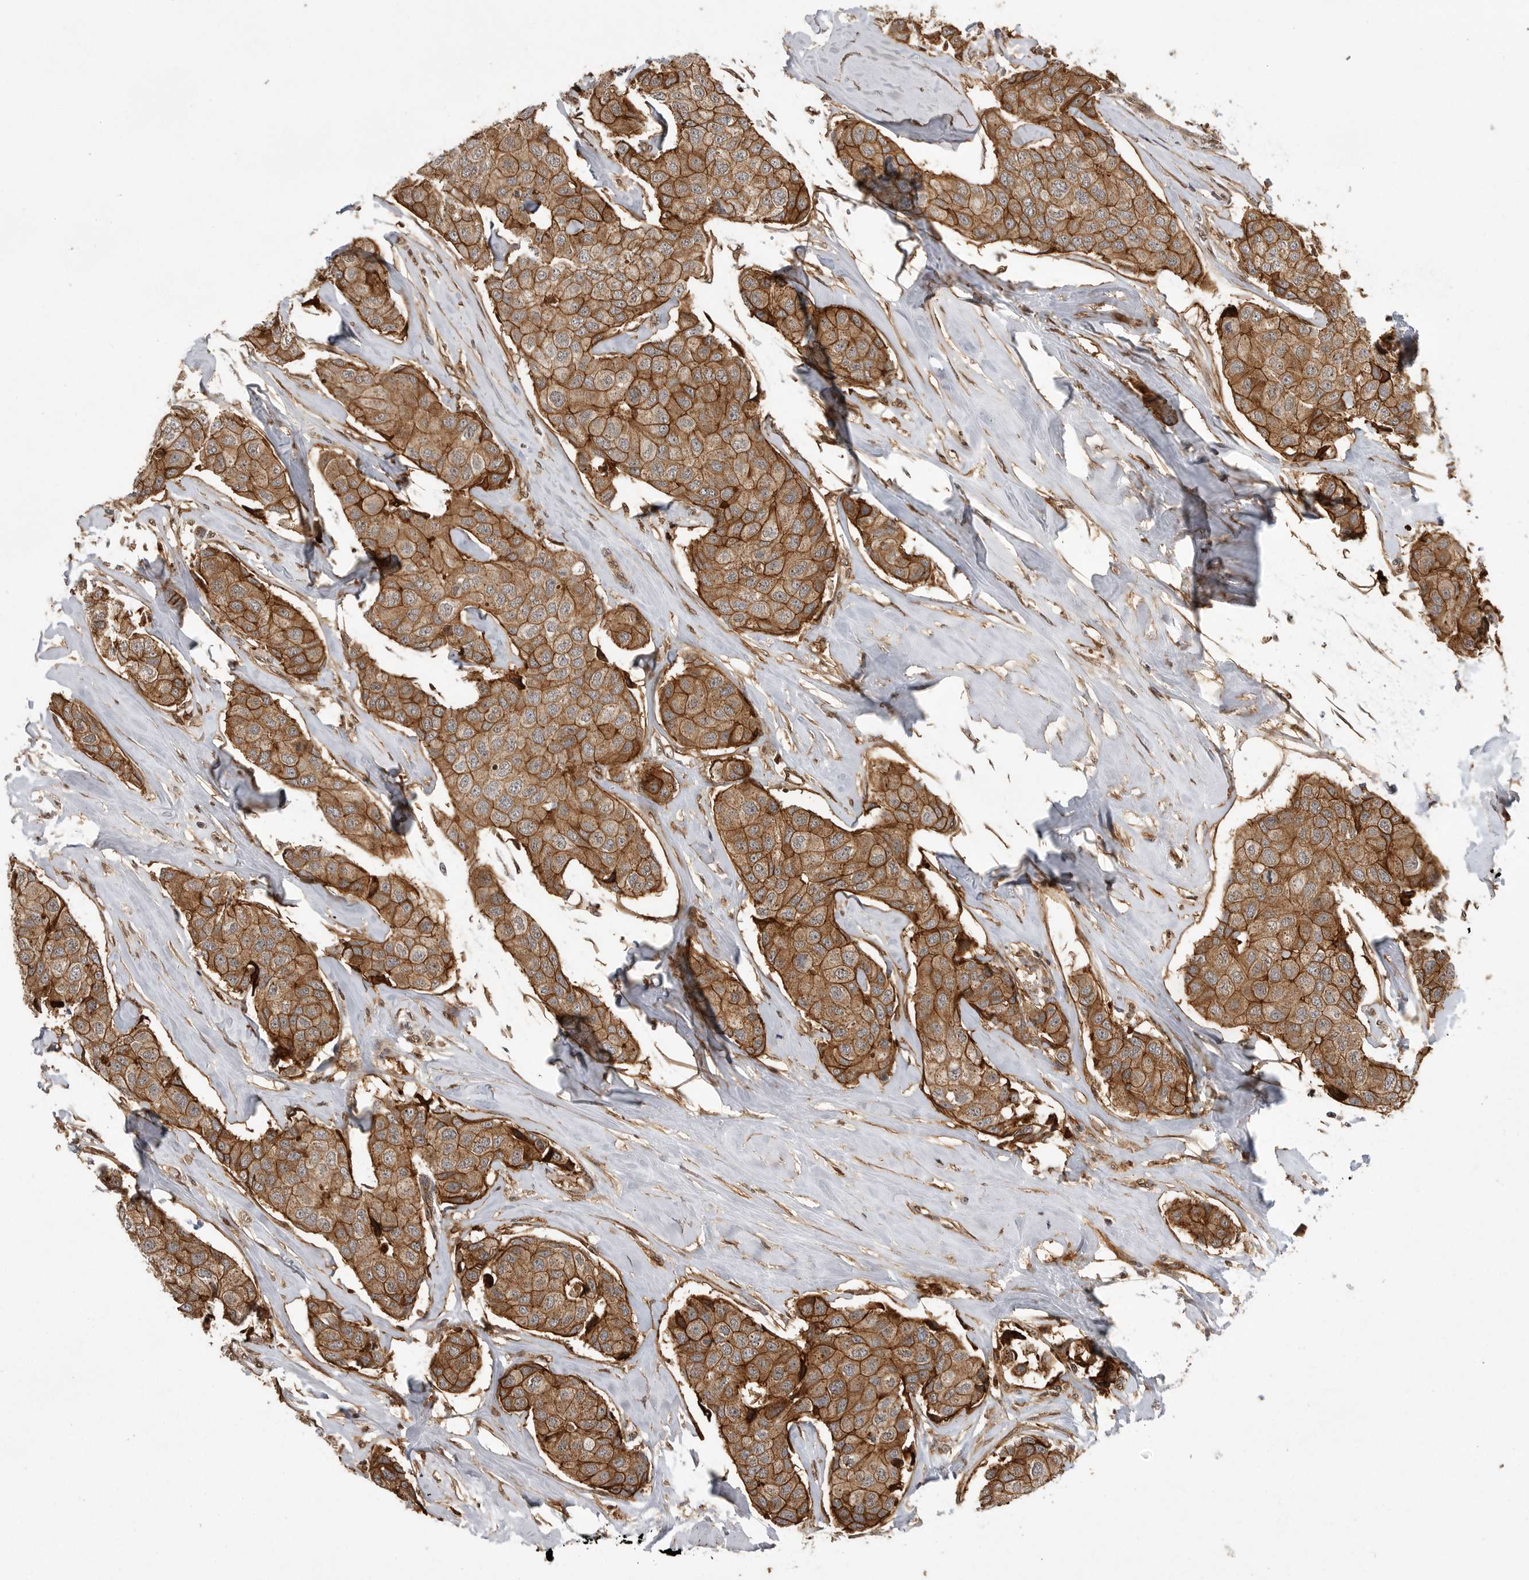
{"staining": {"intensity": "strong", "quantity": ">75%", "location": "cytoplasmic/membranous"}, "tissue": "breast cancer", "cell_type": "Tumor cells", "image_type": "cancer", "snomed": [{"axis": "morphology", "description": "Duct carcinoma"}, {"axis": "topography", "description": "Breast"}], "caption": "Approximately >75% of tumor cells in human breast cancer (infiltrating ductal carcinoma) show strong cytoplasmic/membranous protein positivity as visualized by brown immunohistochemical staining.", "gene": "NECTIN1", "patient": {"sex": "female", "age": 80}}